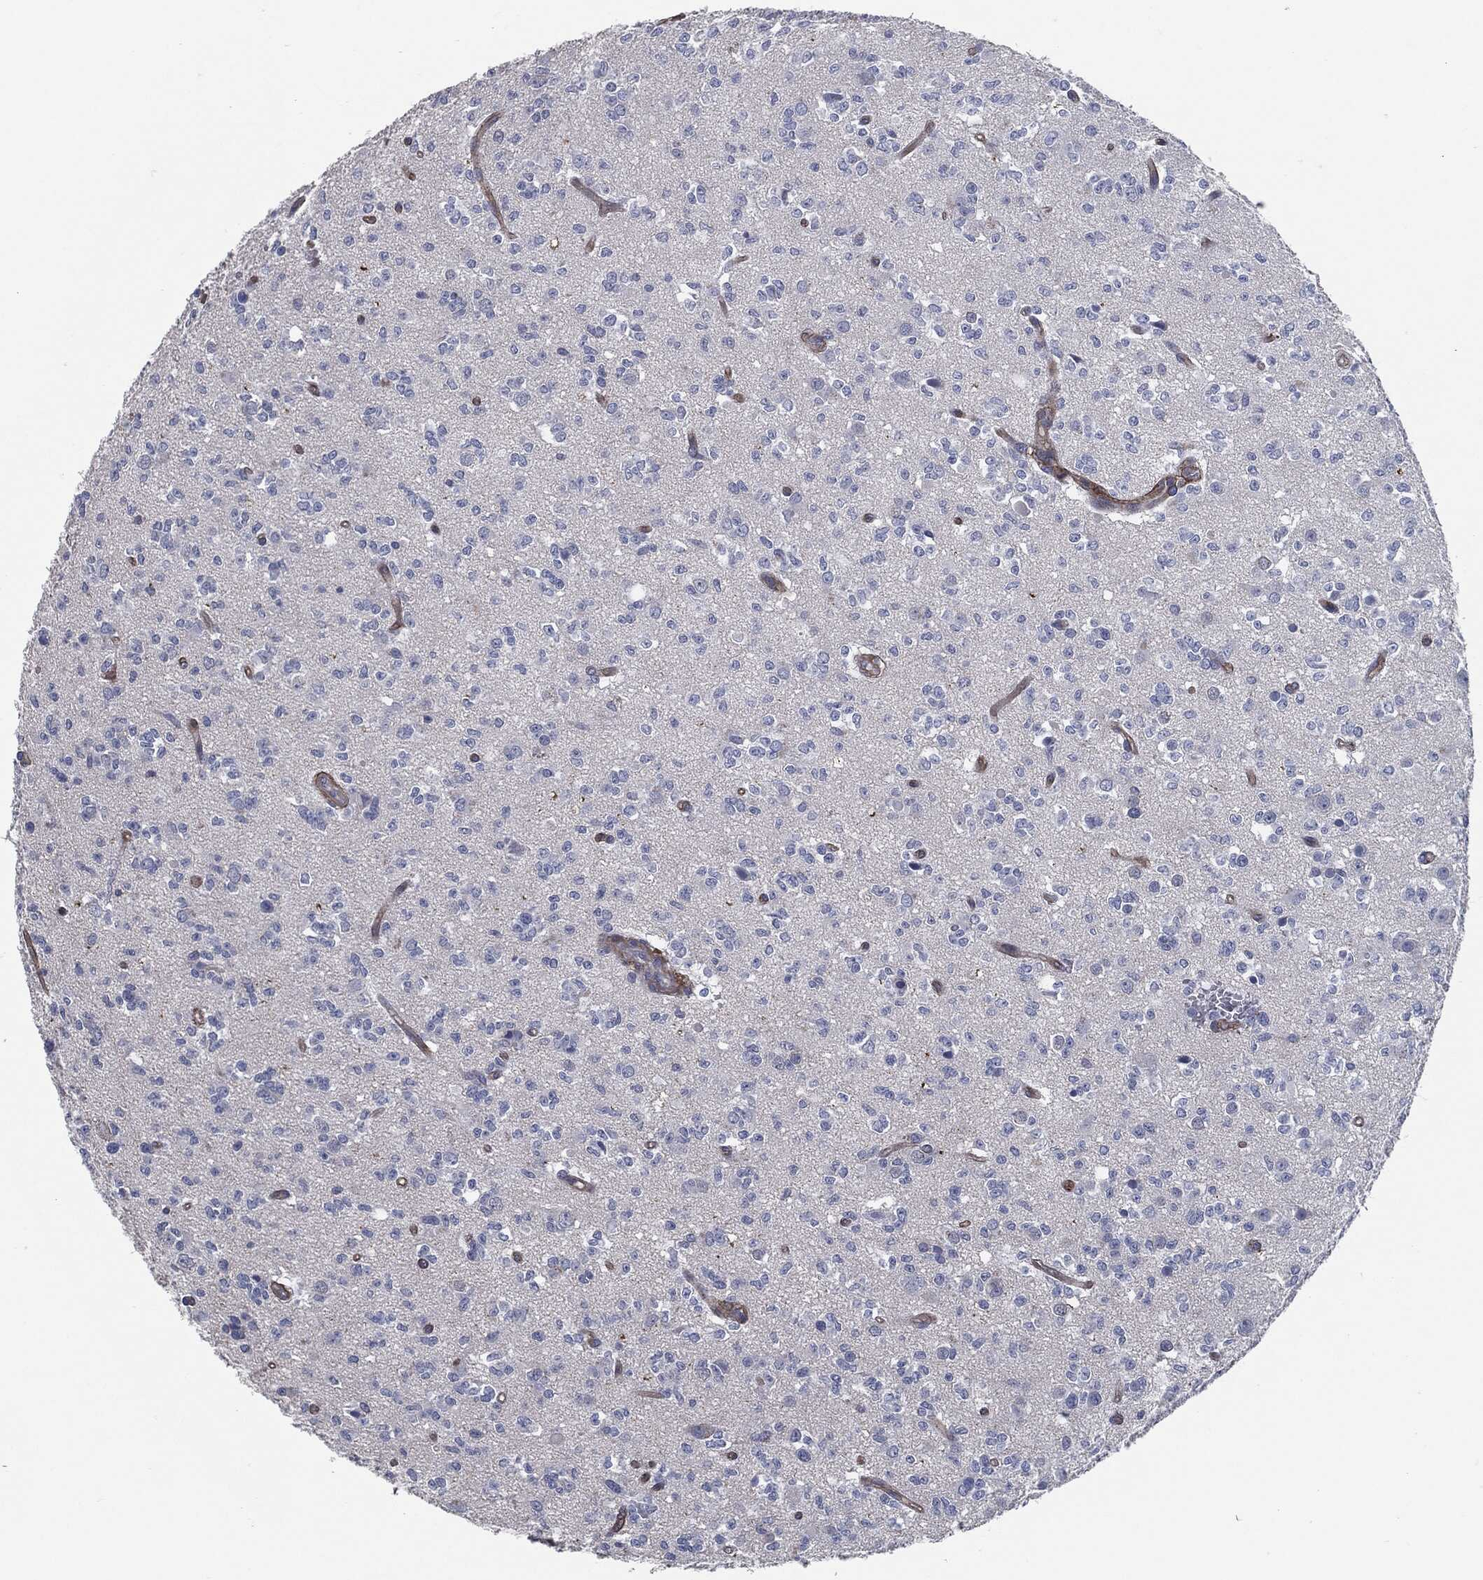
{"staining": {"intensity": "negative", "quantity": "none", "location": "none"}, "tissue": "glioma", "cell_type": "Tumor cells", "image_type": "cancer", "snomed": [{"axis": "morphology", "description": "Glioma, malignant, Low grade"}, {"axis": "topography", "description": "Brain"}], "caption": "An immunohistochemistry (IHC) photomicrograph of glioma is shown. There is no staining in tumor cells of glioma. (Stains: DAB (3,3'-diaminobenzidine) immunohistochemistry with hematoxylin counter stain, Microscopy: brightfield microscopy at high magnification).", "gene": "SVIL", "patient": {"sex": "female", "age": 45}}